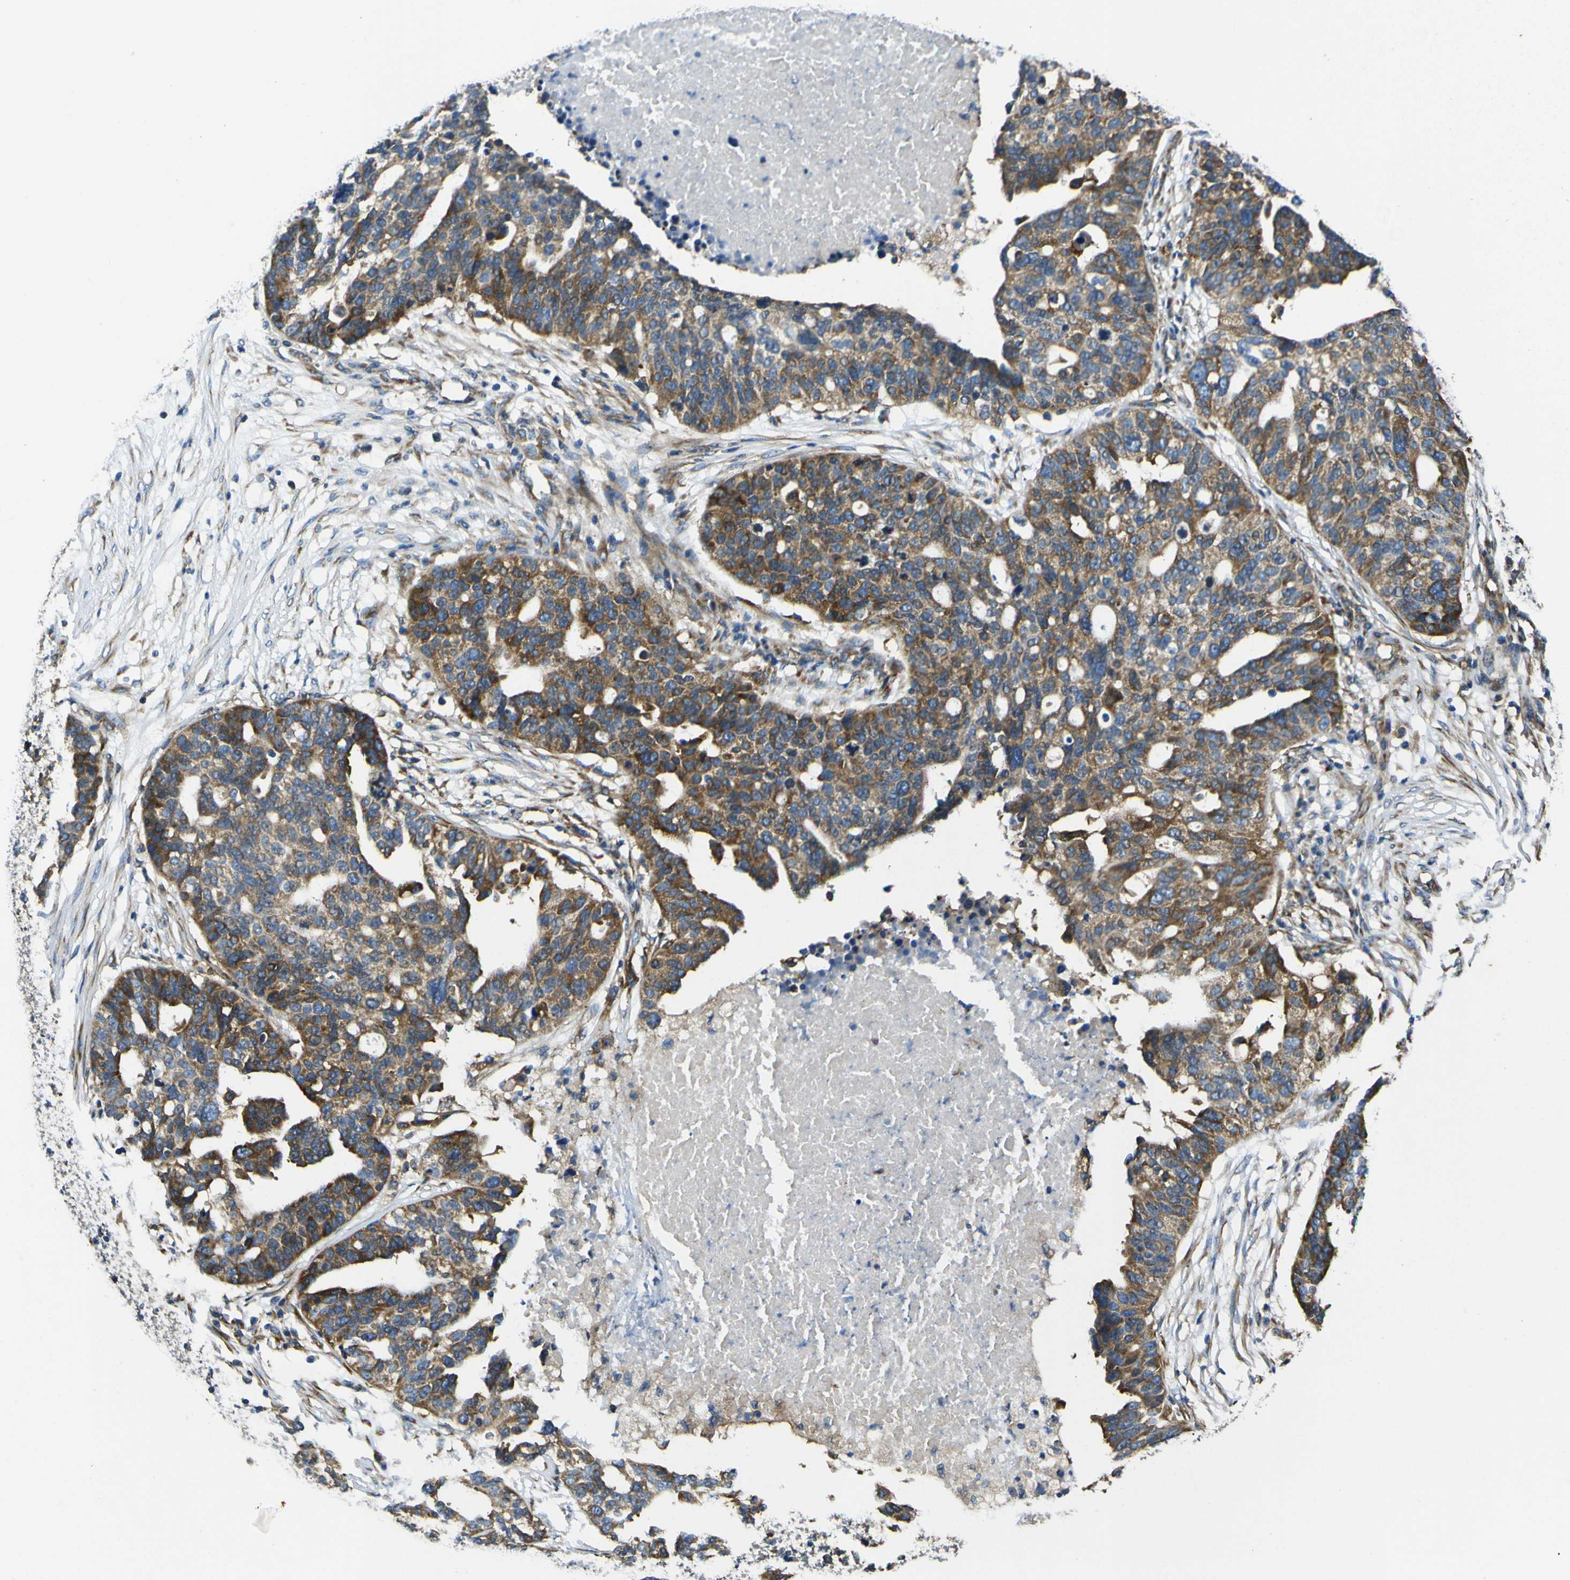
{"staining": {"intensity": "moderate", "quantity": ">75%", "location": "cytoplasmic/membranous"}, "tissue": "ovarian cancer", "cell_type": "Tumor cells", "image_type": "cancer", "snomed": [{"axis": "morphology", "description": "Cystadenocarcinoma, serous, NOS"}, {"axis": "topography", "description": "Ovary"}], "caption": "Protein positivity by immunohistochemistry (IHC) shows moderate cytoplasmic/membranous expression in approximately >75% of tumor cells in ovarian cancer (serous cystadenocarcinoma).", "gene": "RPSA", "patient": {"sex": "female", "age": 59}}